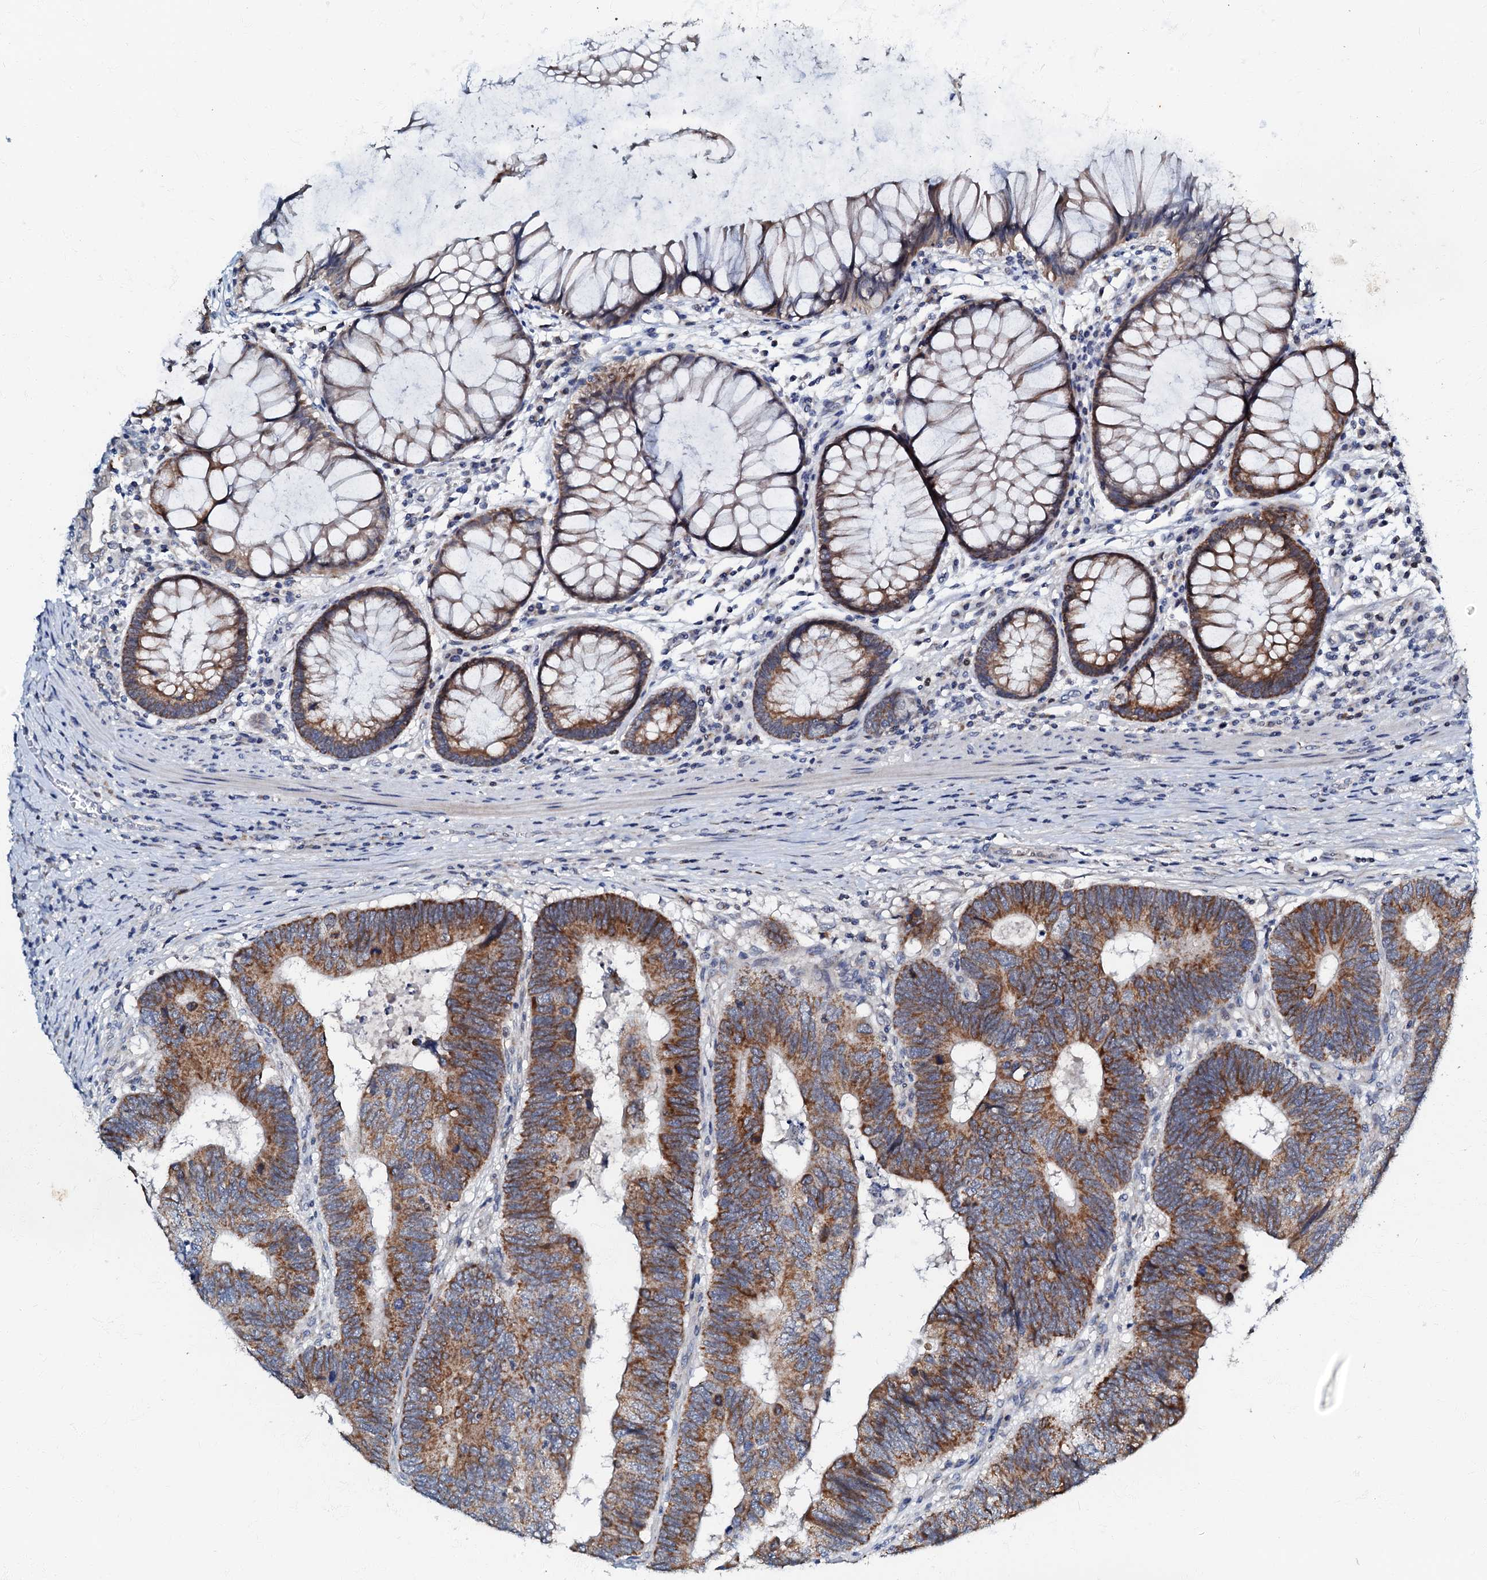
{"staining": {"intensity": "moderate", "quantity": ">75%", "location": "cytoplasmic/membranous"}, "tissue": "colorectal cancer", "cell_type": "Tumor cells", "image_type": "cancer", "snomed": [{"axis": "morphology", "description": "Adenocarcinoma, NOS"}, {"axis": "topography", "description": "Colon"}], "caption": "A histopathology image of colorectal adenocarcinoma stained for a protein exhibits moderate cytoplasmic/membranous brown staining in tumor cells. (DAB (3,3'-diaminobenzidine) = brown stain, brightfield microscopy at high magnification).", "gene": "MRPL51", "patient": {"sex": "female", "age": 67}}